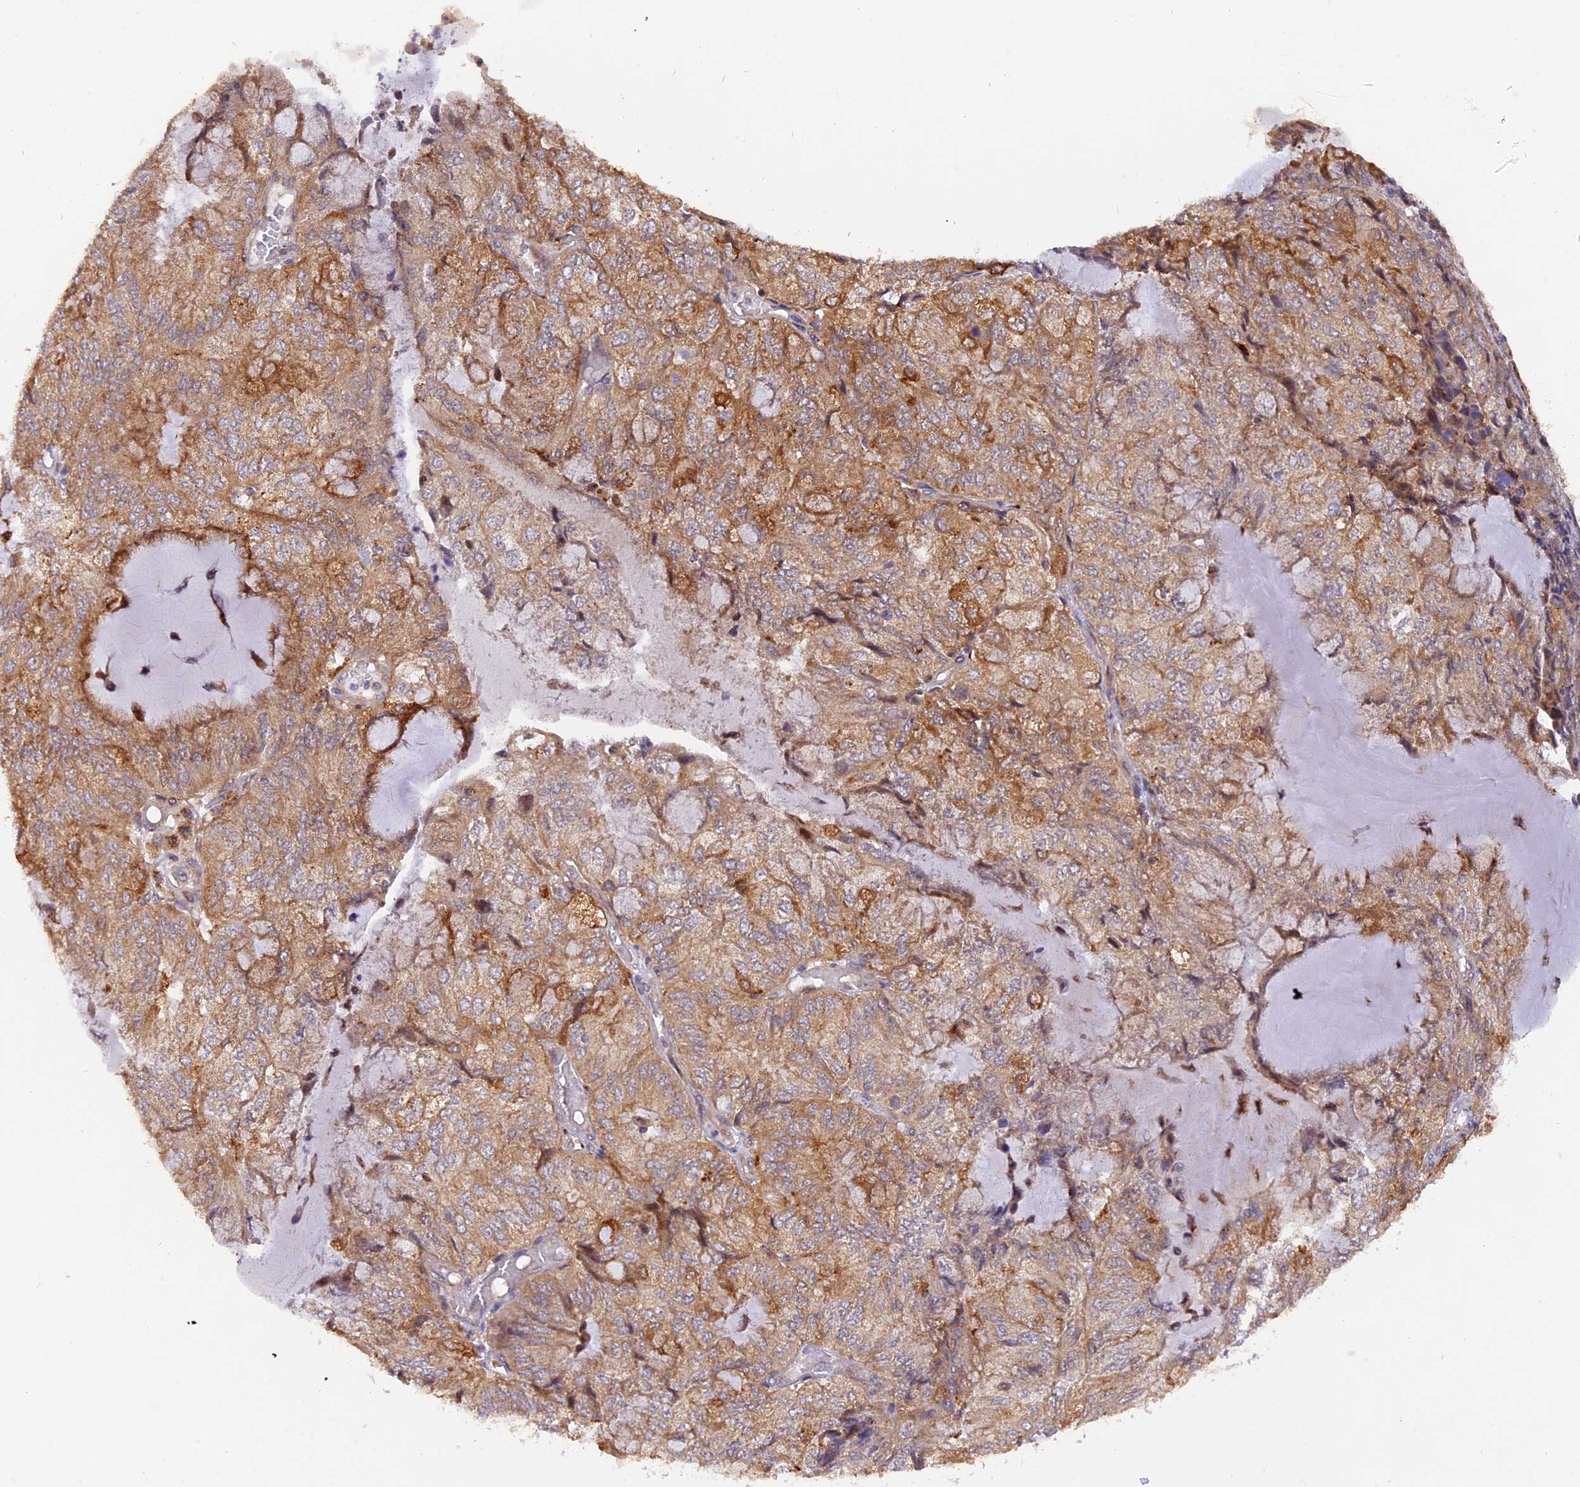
{"staining": {"intensity": "moderate", "quantity": ">75%", "location": "cytoplasmic/membranous"}, "tissue": "endometrial cancer", "cell_type": "Tumor cells", "image_type": "cancer", "snomed": [{"axis": "morphology", "description": "Adenocarcinoma, NOS"}, {"axis": "topography", "description": "Endometrium"}], "caption": "A brown stain labels moderate cytoplasmic/membranous staining of a protein in endometrial cancer (adenocarcinoma) tumor cells.", "gene": "SAMD4A", "patient": {"sex": "female", "age": 81}}